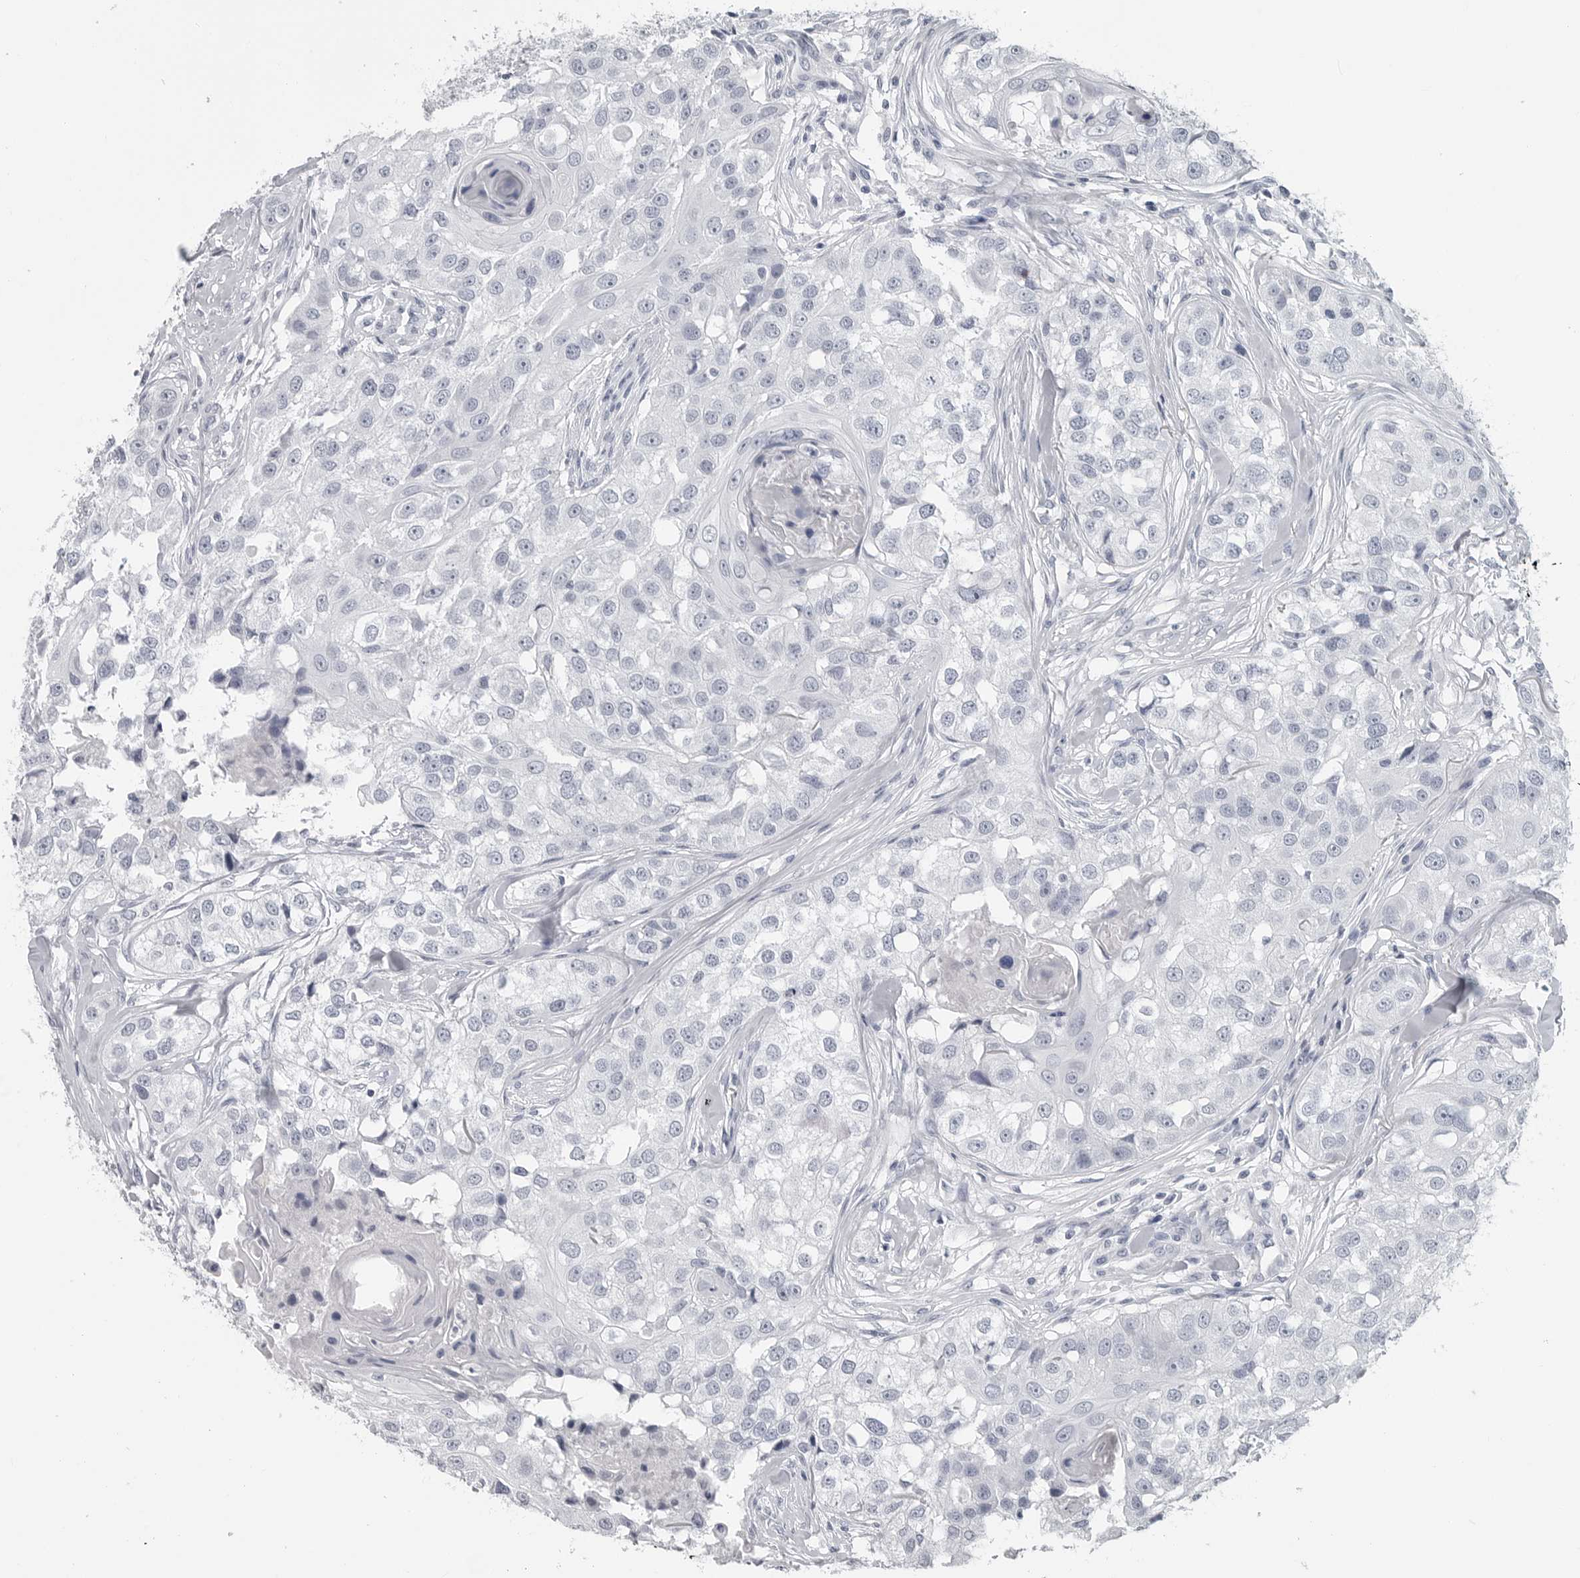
{"staining": {"intensity": "negative", "quantity": "none", "location": "none"}, "tissue": "head and neck cancer", "cell_type": "Tumor cells", "image_type": "cancer", "snomed": [{"axis": "morphology", "description": "Normal tissue, NOS"}, {"axis": "morphology", "description": "Squamous cell carcinoma, NOS"}, {"axis": "topography", "description": "Skeletal muscle"}, {"axis": "topography", "description": "Head-Neck"}], "caption": "This is an immunohistochemistry (IHC) image of human head and neck squamous cell carcinoma. There is no staining in tumor cells.", "gene": "AMPD1", "patient": {"sex": "male", "age": 51}}